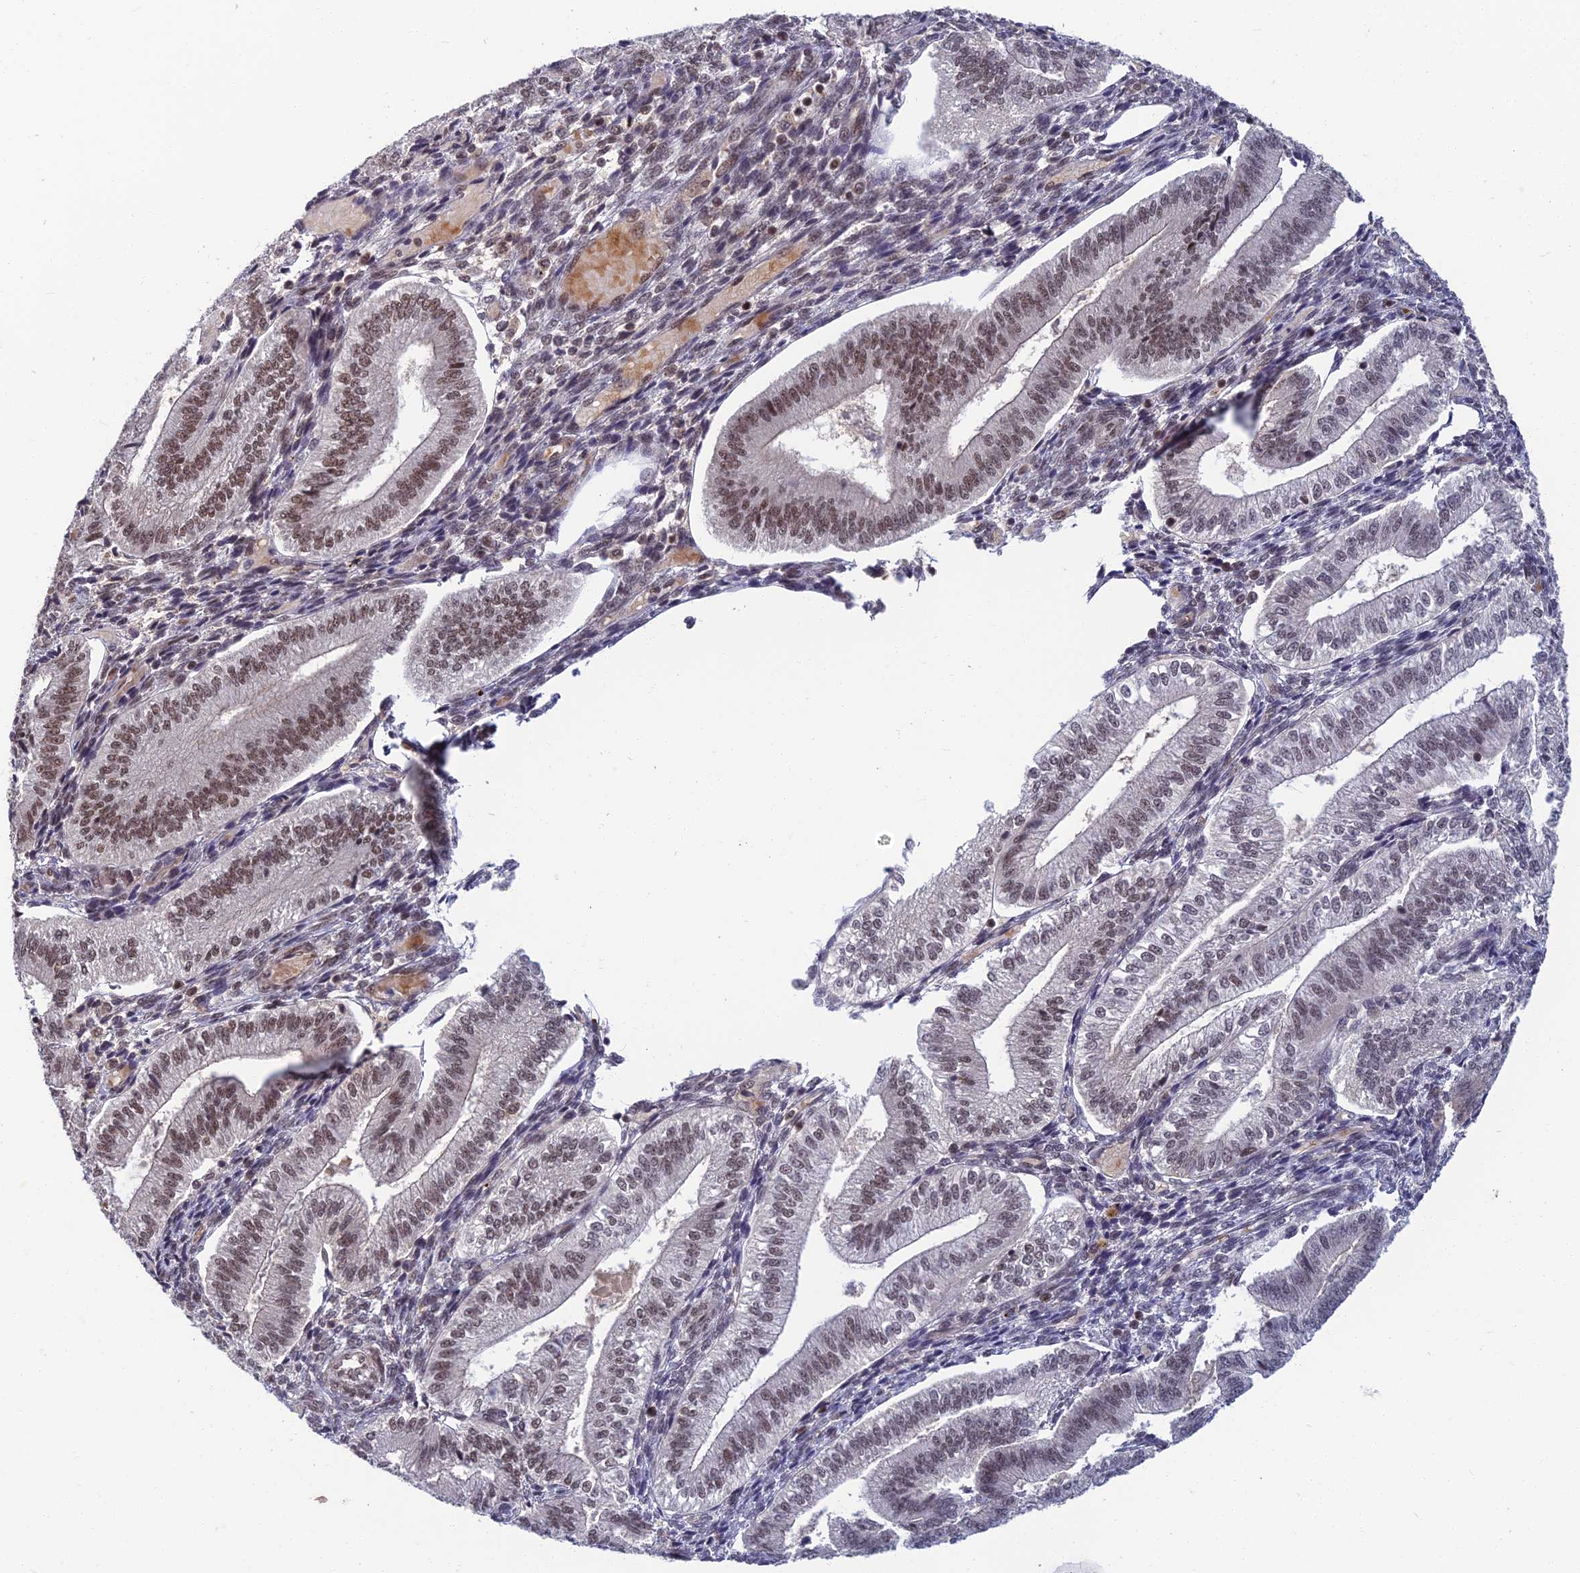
{"staining": {"intensity": "weak", "quantity": "25%-75%", "location": "nuclear"}, "tissue": "endometrium", "cell_type": "Cells in endometrial stroma", "image_type": "normal", "snomed": [{"axis": "morphology", "description": "Normal tissue, NOS"}, {"axis": "topography", "description": "Endometrium"}], "caption": "Cells in endometrial stroma demonstrate low levels of weak nuclear positivity in about 25%-75% of cells in normal human endometrium.", "gene": "TCEA2", "patient": {"sex": "female", "age": 34}}